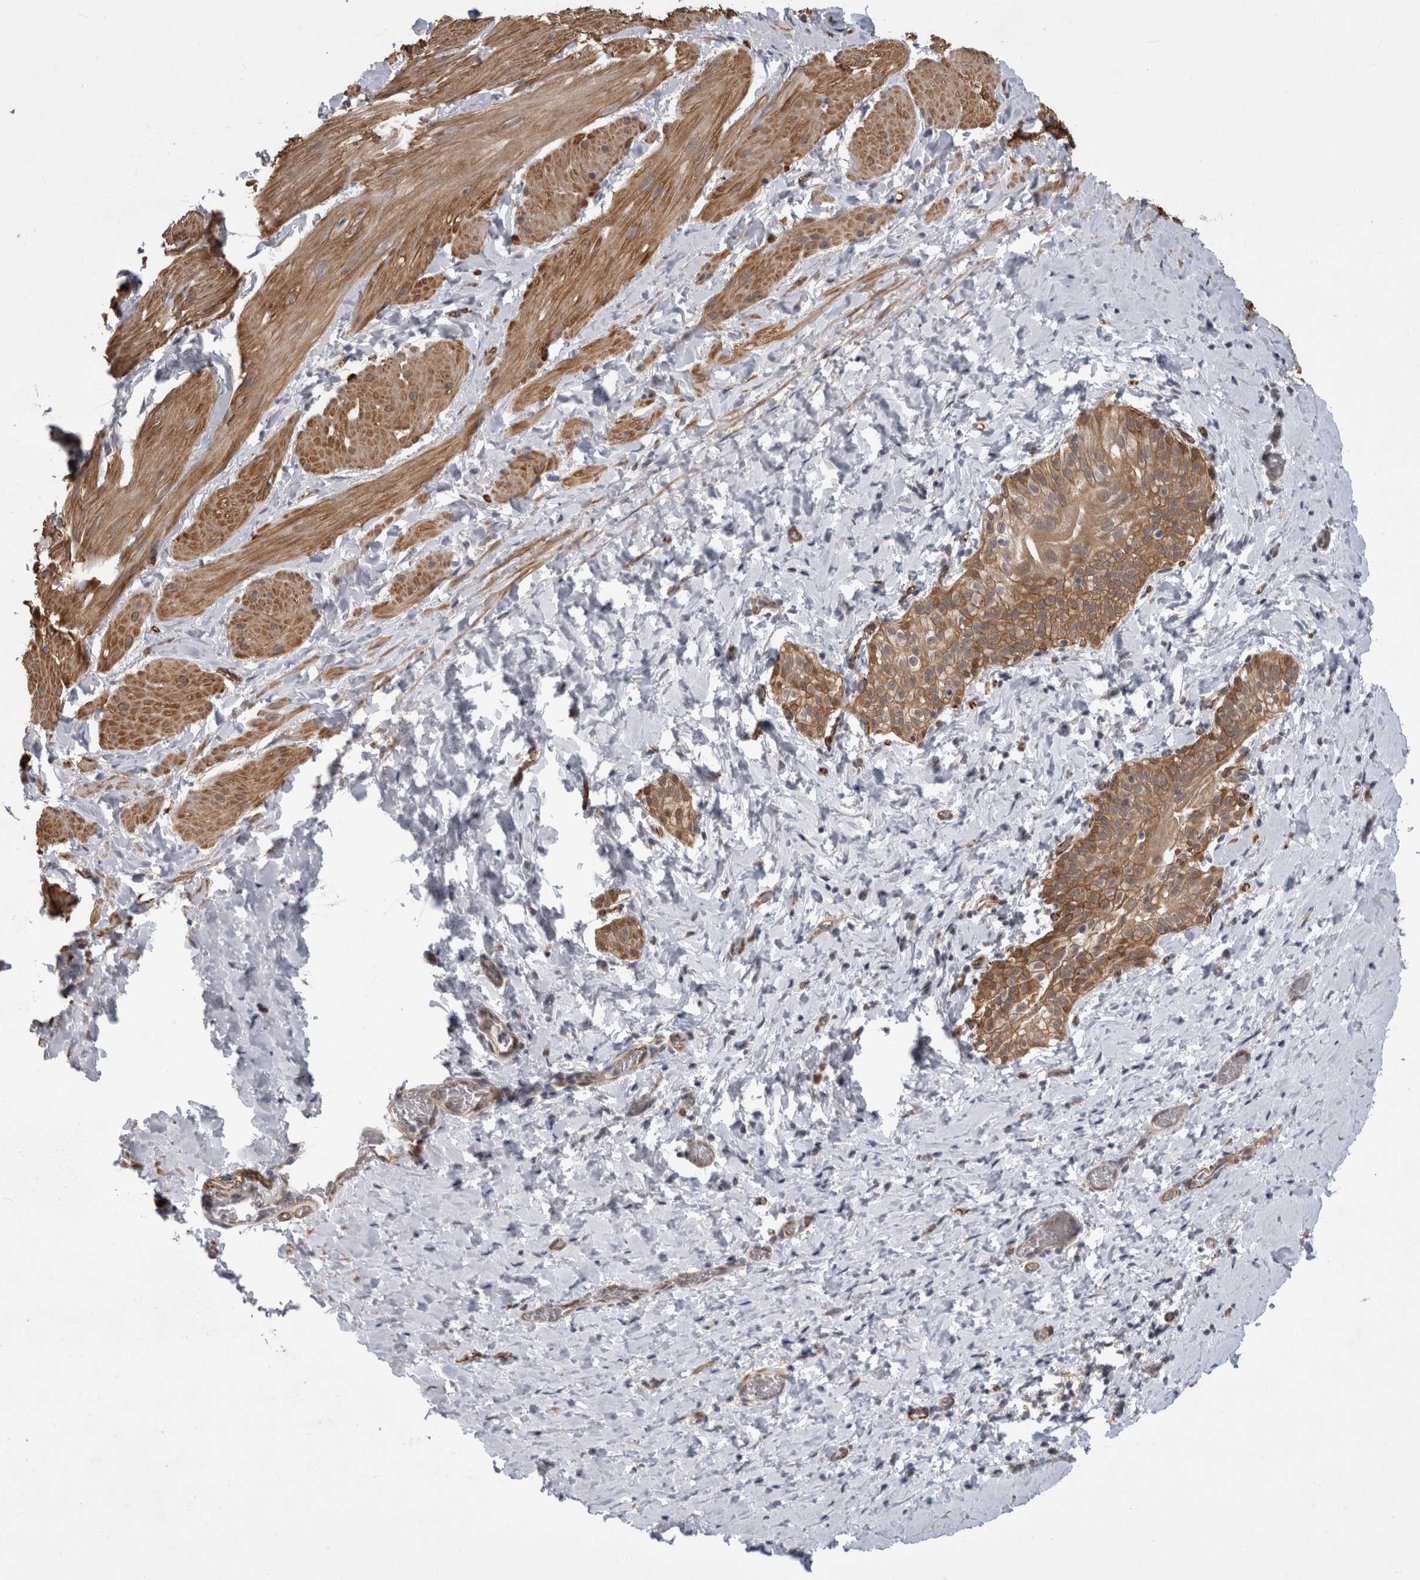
{"staining": {"intensity": "moderate", "quantity": "<25%", "location": "cytoplasmic/membranous"}, "tissue": "smooth muscle", "cell_type": "Smooth muscle cells", "image_type": "normal", "snomed": [{"axis": "morphology", "description": "Normal tissue, NOS"}, {"axis": "topography", "description": "Smooth muscle"}], "caption": "Protein staining demonstrates moderate cytoplasmic/membranous positivity in about <25% of smooth muscle cells in normal smooth muscle. (Brightfield microscopy of DAB IHC at high magnification).", "gene": "FAM83H", "patient": {"sex": "male", "age": 16}}